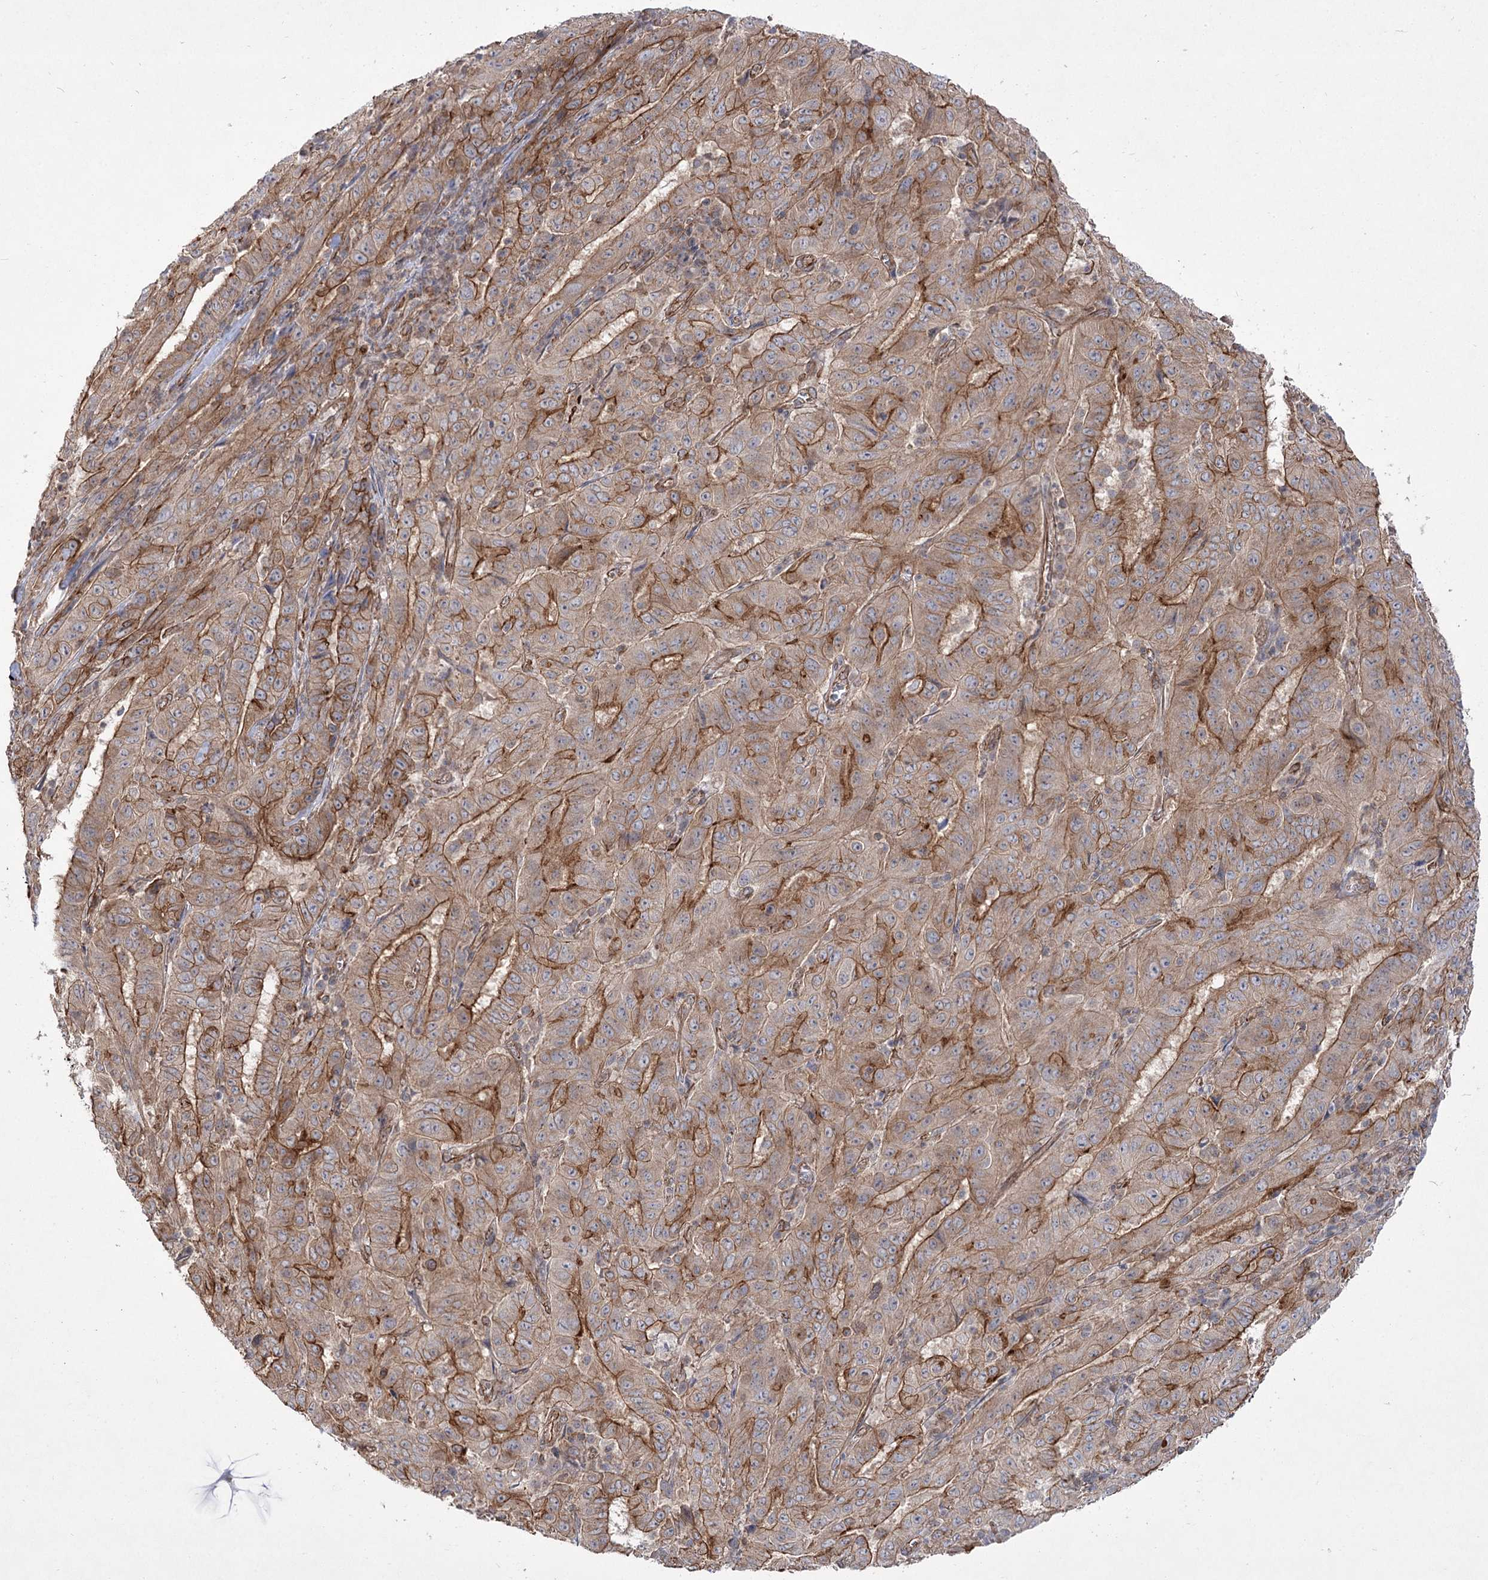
{"staining": {"intensity": "moderate", "quantity": ">75%", "location": "cytoplasmic/membranous"}, "tissue": "pancreatic cancer", "cell_type": "Tumor cells", "image_type": "cancer", "snomed": [{"axis": "morphology", "description": "Adenocarcinoma, NOS"}, {"axis": "topography", "description": "Pancreas"}], "caption": "Immunohistochemistry of human adenocarcinoma (pancreatic) exhibits medium levels of moderate cytoplasmic/membranous staining in approximately >75% of tumor cells. The protein of interest is stained brown, and the nuclei are stained in blue (DAB IHC with brightfield microscopy, high magnification).", "gene": "SH3BP5L", "patient": {"sex": "male", "age": 63}}